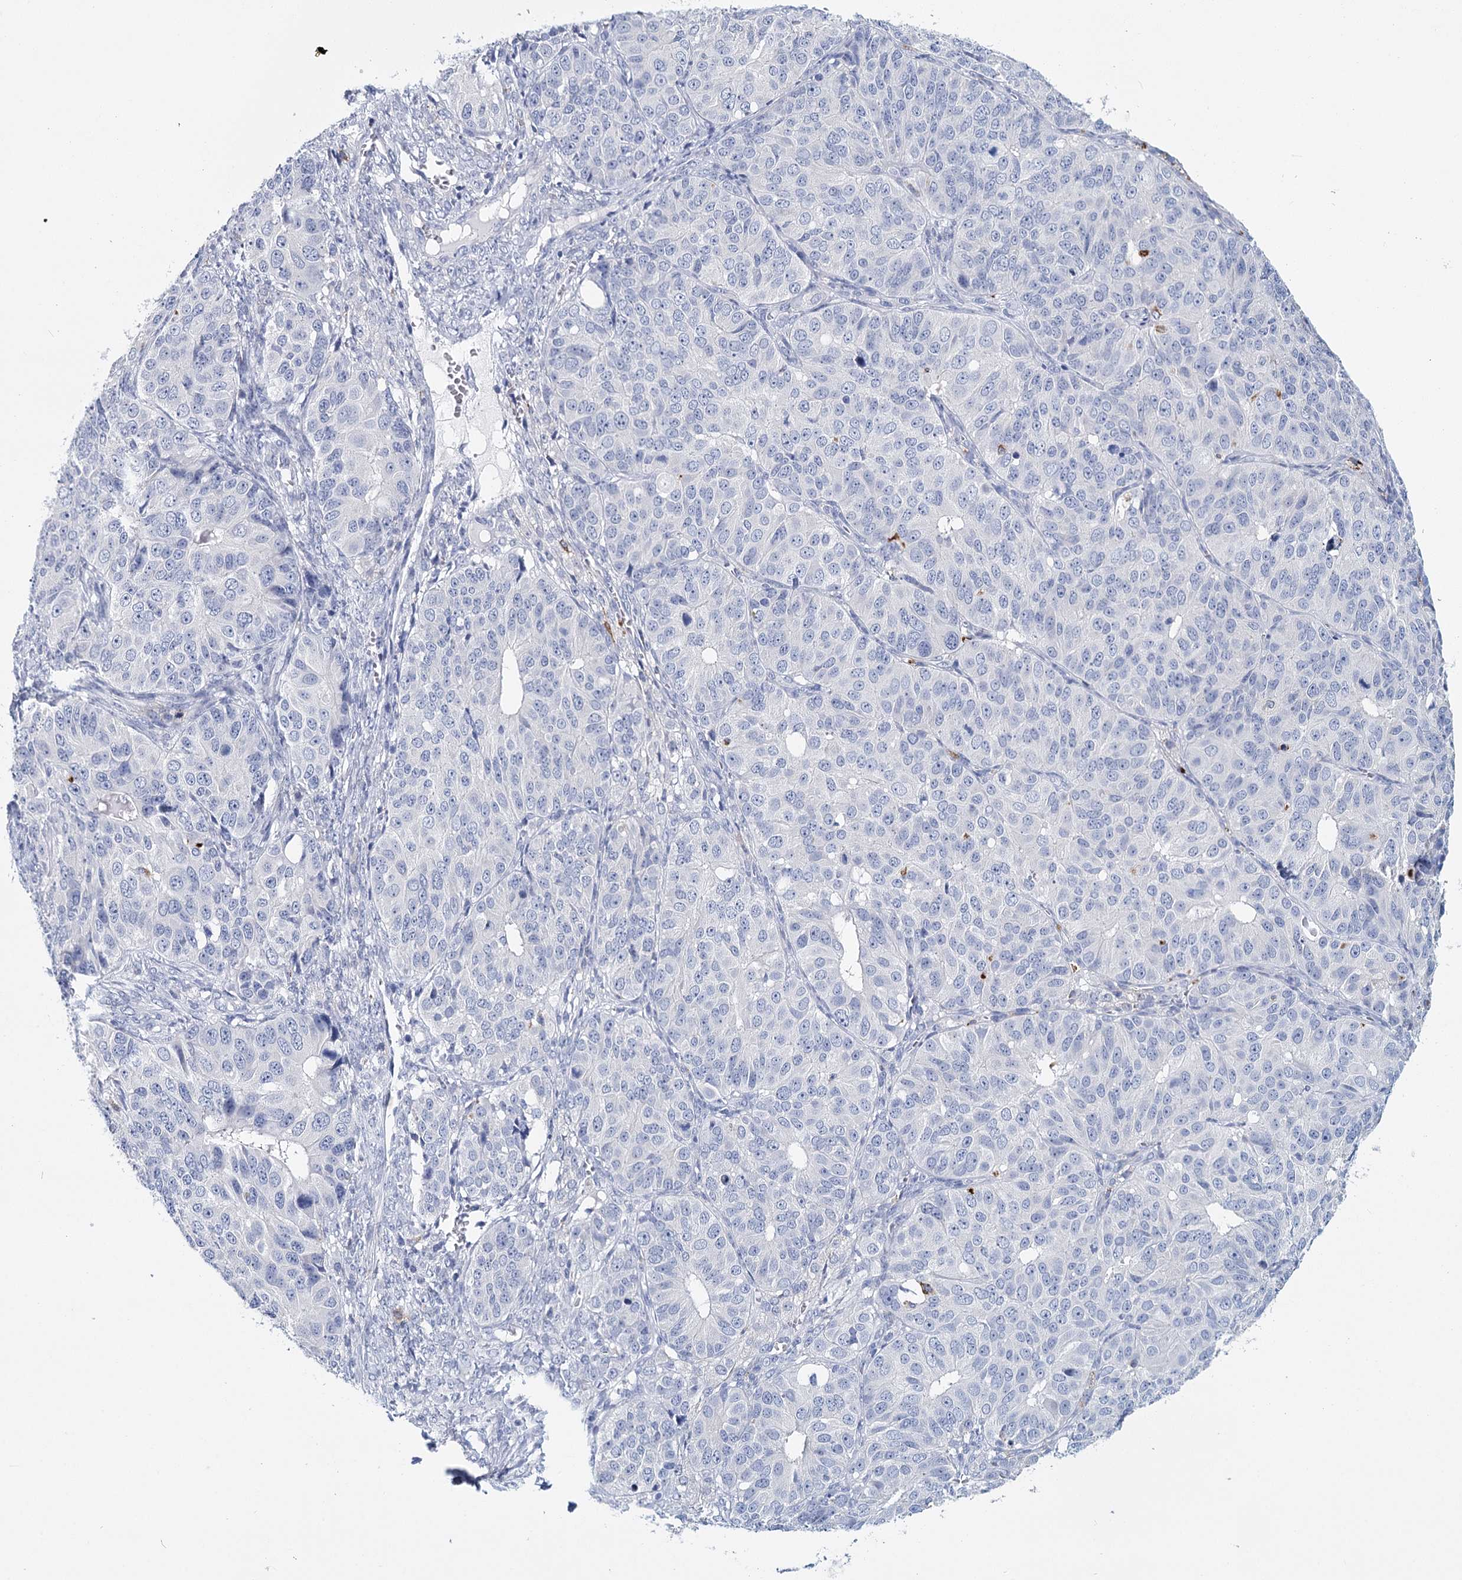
{"staining": {"intensity": "negative", "quantity": "none", "location": "none"}, "tissue": "ovarian cancer", "cell_type": "Tumor cells", "image_type": "cancer", "snomed": [{"axis": "morphology", "description": "Carcinoma, endometroid"}, {"axis": "topography", "description": "Ovary"}], "caption": "A micrograph of human ovarian cancer (endometroid carcinoma) is negative for staining in tumor cells.", "gene": "METTL7B", "patient": {"sex": "female", "age": 51}}